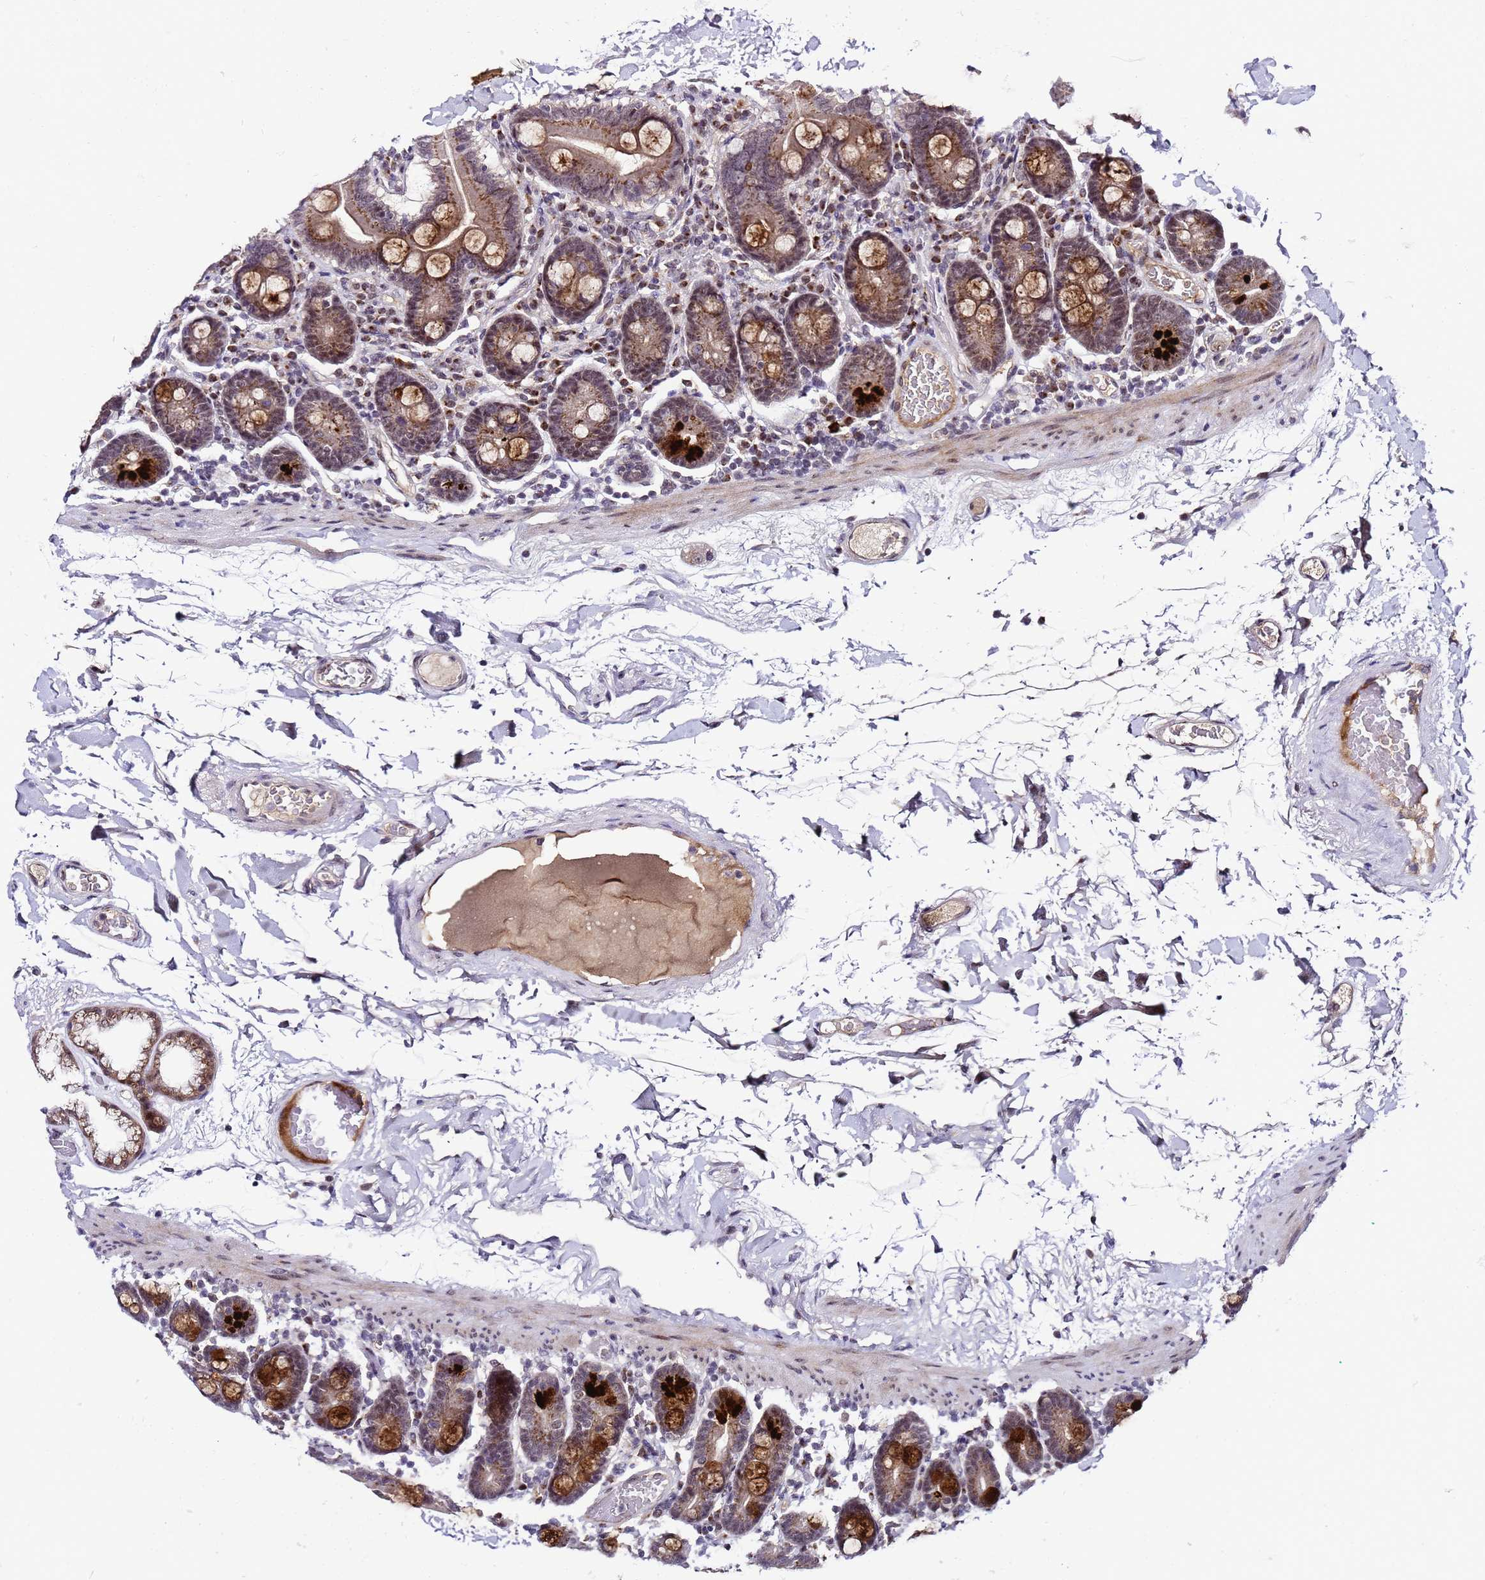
{"staining": {"intensity": "strong", "quantity": "25%-75%", "location": "cytoplasmic/membranous"}, "tissue": "duodenum", "cell_type": "Glandular cells", "image_type": "normal", "snomed": [{"axis": "morphology", "description": "Normal tissue, NOS"}, {"axis": "topography", "description": "Duodenum"}], "caption": "Glandular cells demonstrate high levels of strong cytoplasmic/membranous staining in approximately 25%-75% of cells in benign human duodenum.", "gene": "C19orf47", "patient": {"sex": "male", "age": 55}}